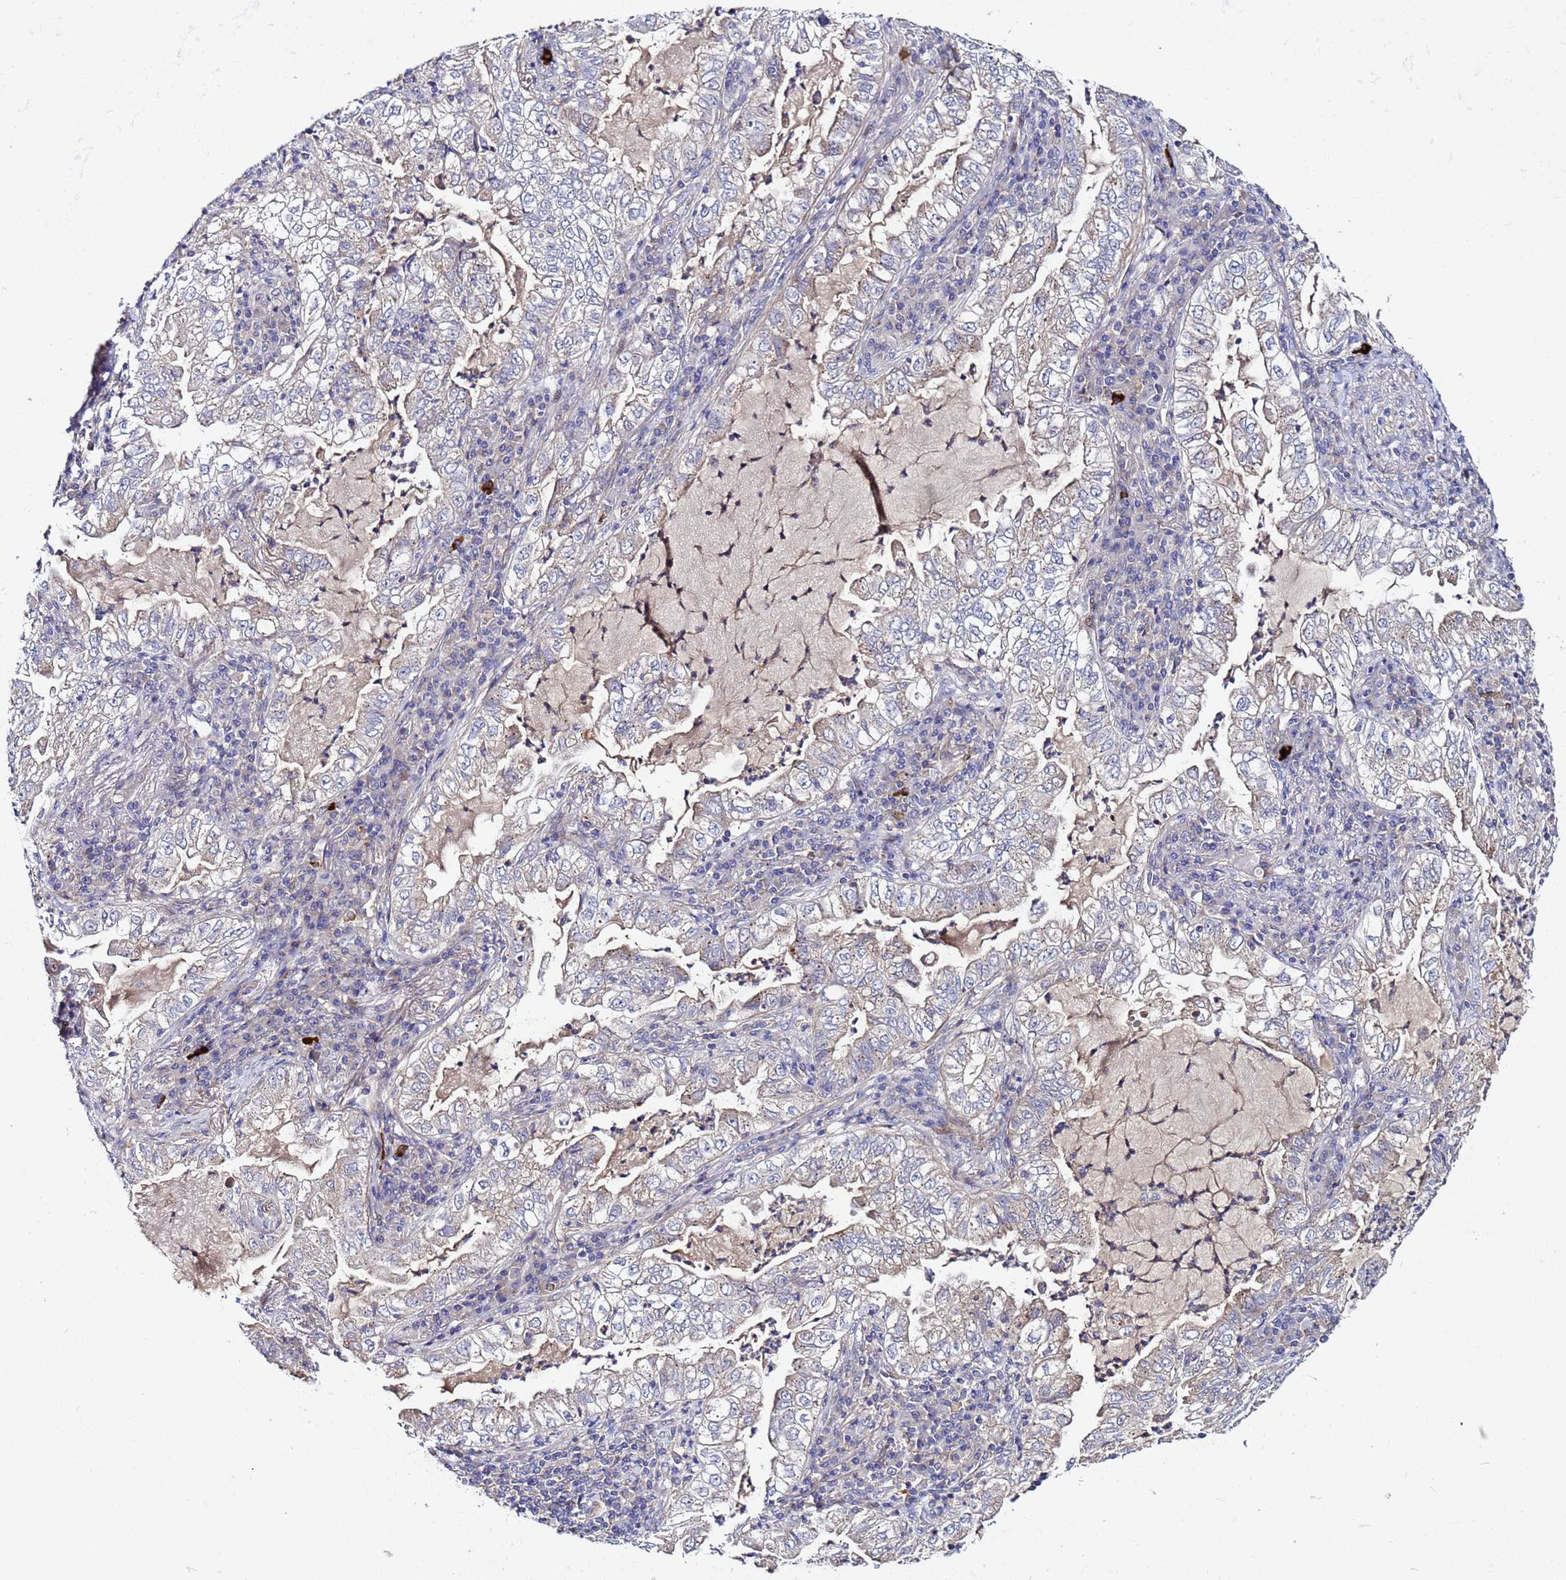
{"staining": {"intensity": "negative", "quantity": "none", "location": "none"}, "tissue": "lung cancer", "cell_type": "Tumor cells", "image_type": "cancer", "snomed": [{"axis": "morphology", "description": "Adenocarcinoma, NOS"}, {"axis": "topography", "description": "Lung"}], "caption": "Human adenocarcinoma (lung) stained for a protein using IHC demonstrates no positivity in tumor cells.", "gene": "PLXDC2", "patient": {"sex": "female", "age": 73}}